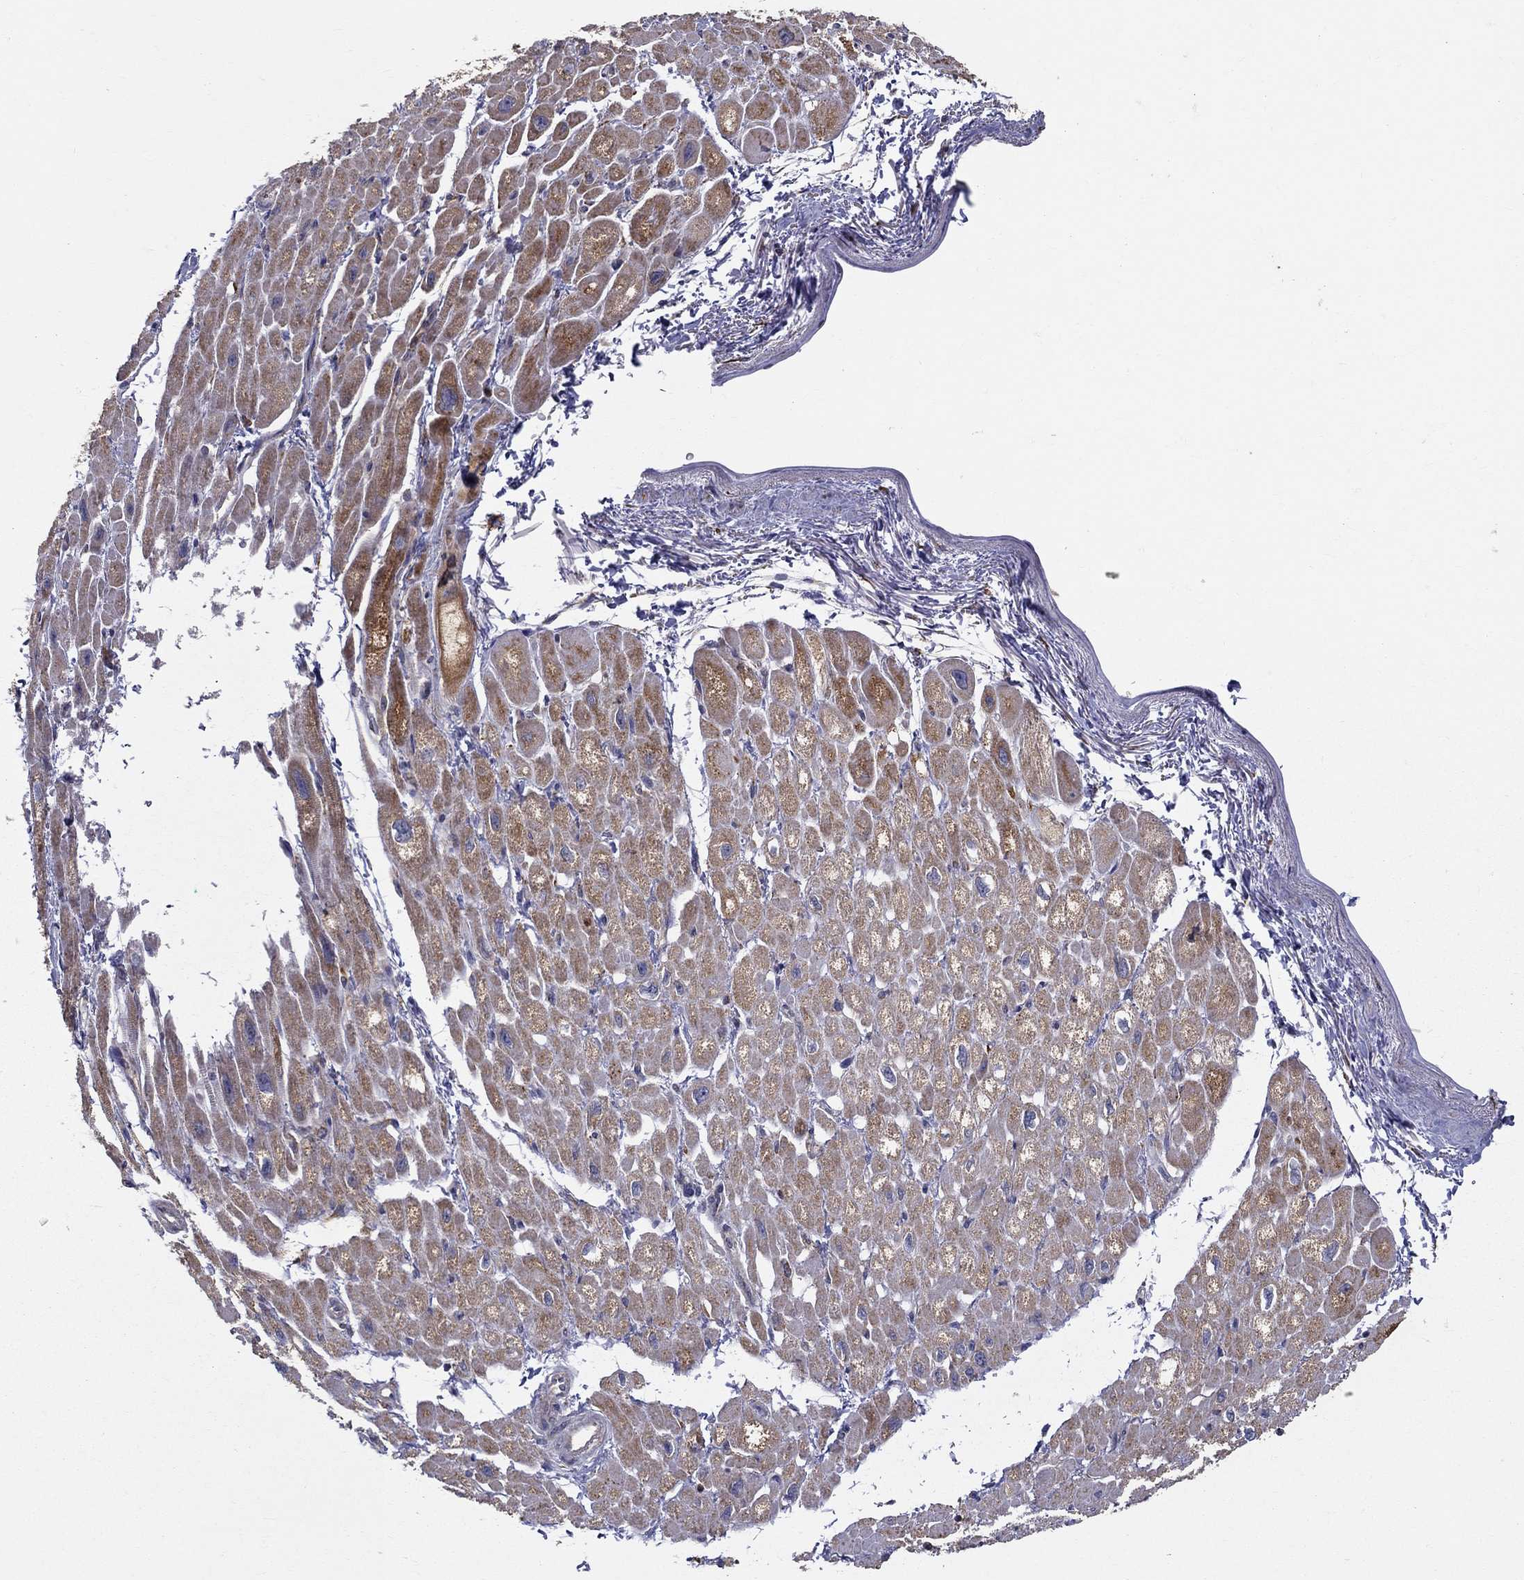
{"staining": {"intensity": "moderate", "quantity": "25%-75%", "location": "cytoplasmic/membranous"}, "tissue": "heart muscle", "cell_type": "Cardiomyocytes", "image_type": "normal", "snomed": [{"axis": "morphology", "description": "Normal tissue, NOS"}, {"axis": "topography", "description": "Heart"}], "caption": "About 25%-75% of cardiomyocytes in normal human heart muscle exhibit moderate cytoplasmic/membranous protein expression as visualized by brown immunohistochemical staining.", "gene": "PRDX4", "patient": {"sex": "male", "age": 66}}